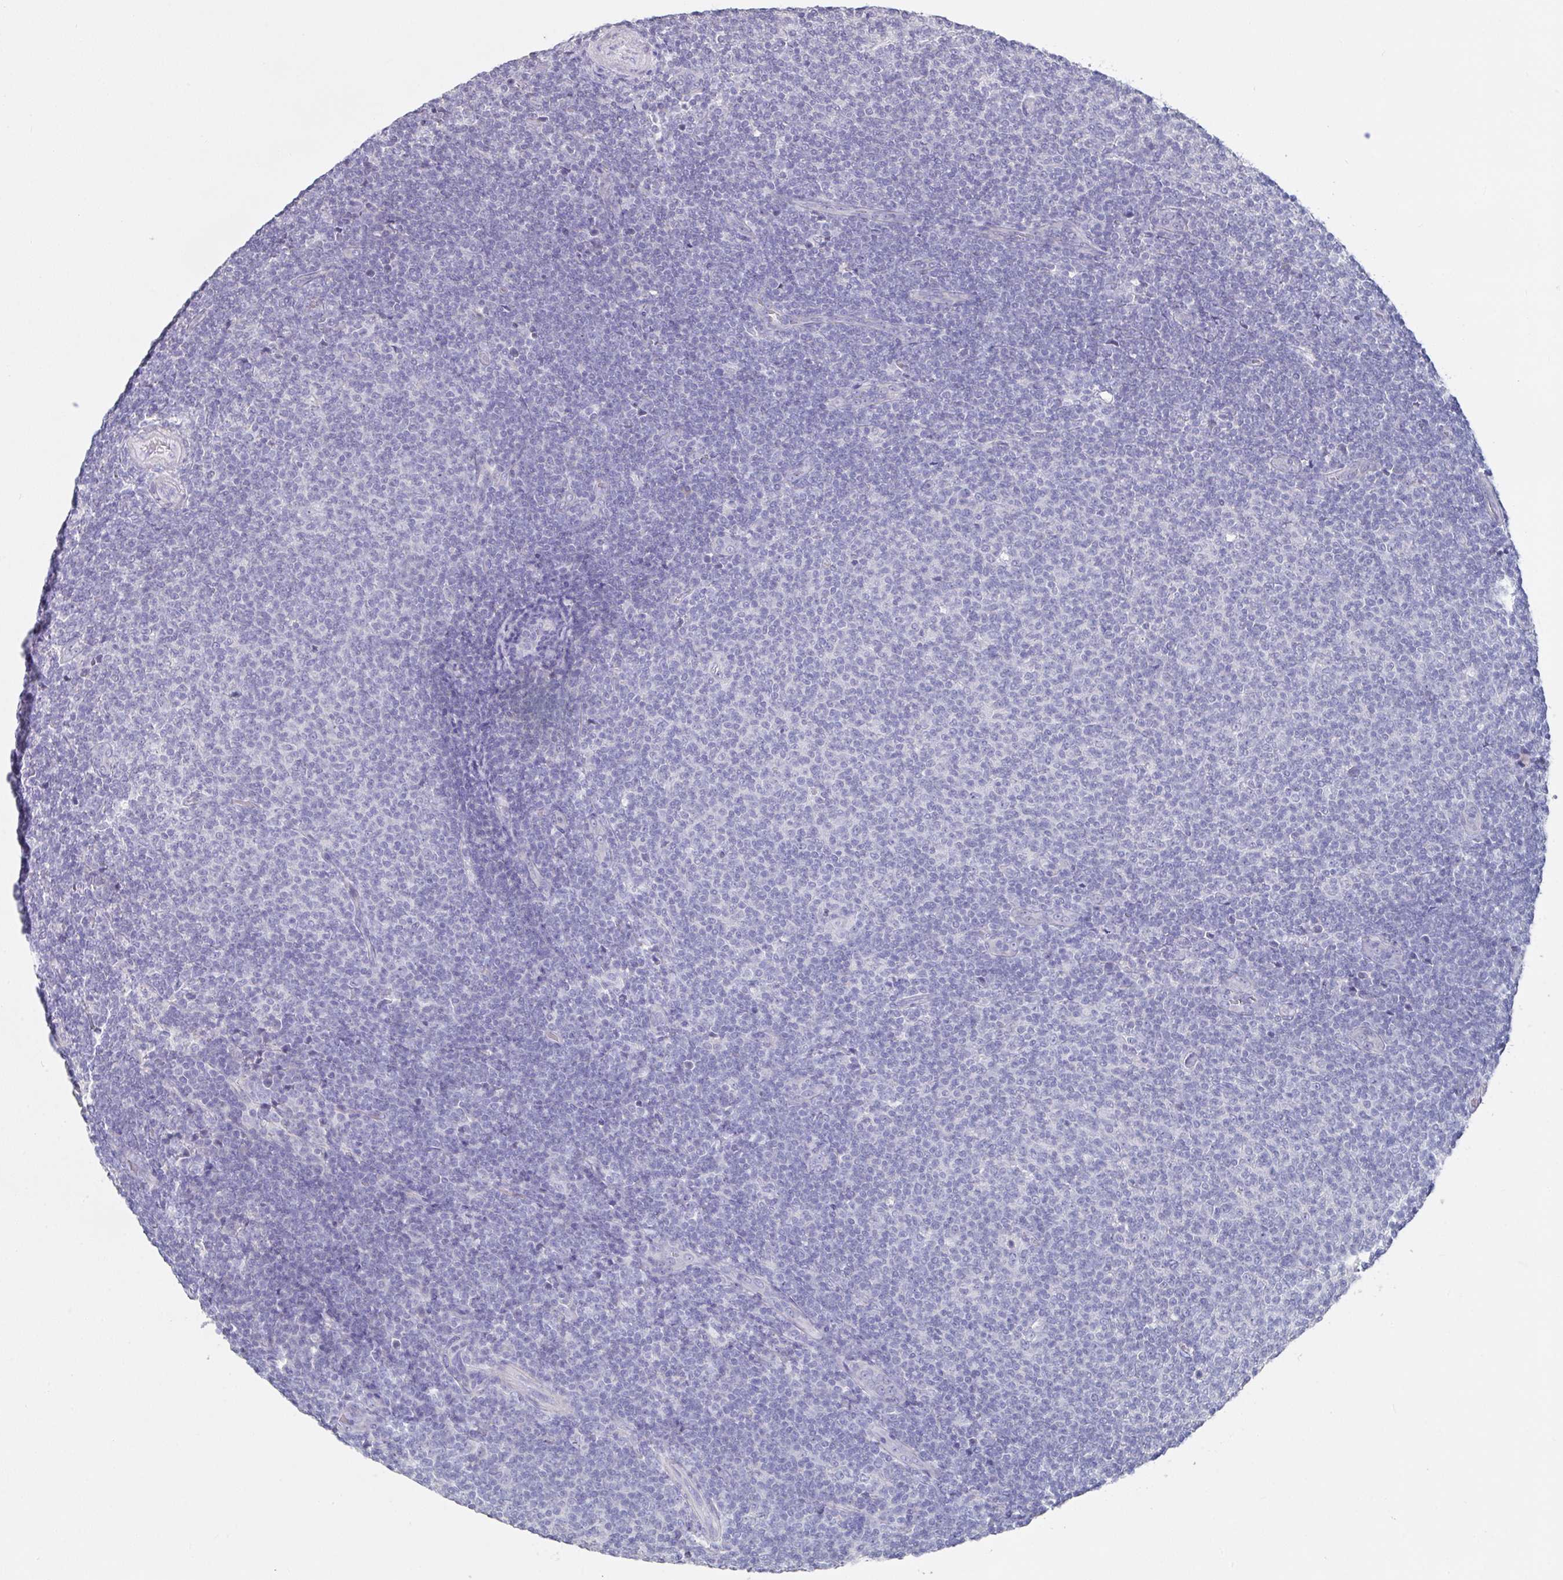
{"staining": {"intensity": "negative", "quantity": "none", "location": "none"}, "tissue": "lymphoma", "cell_type": "Tumor cells", "image_type": "cancer", "snomed": [{"axis": "morphology", "description": "Malignant lymphoma, non-Hodgkin's type, Low grade"}, {"axis": "topography", "description": "Lymph node"}], "caption": "The micrograph reveals no staining of tumor cells in lymphoma.", "gene": "SLC44A4", "patient": {"sex": "male", "age": 66}}